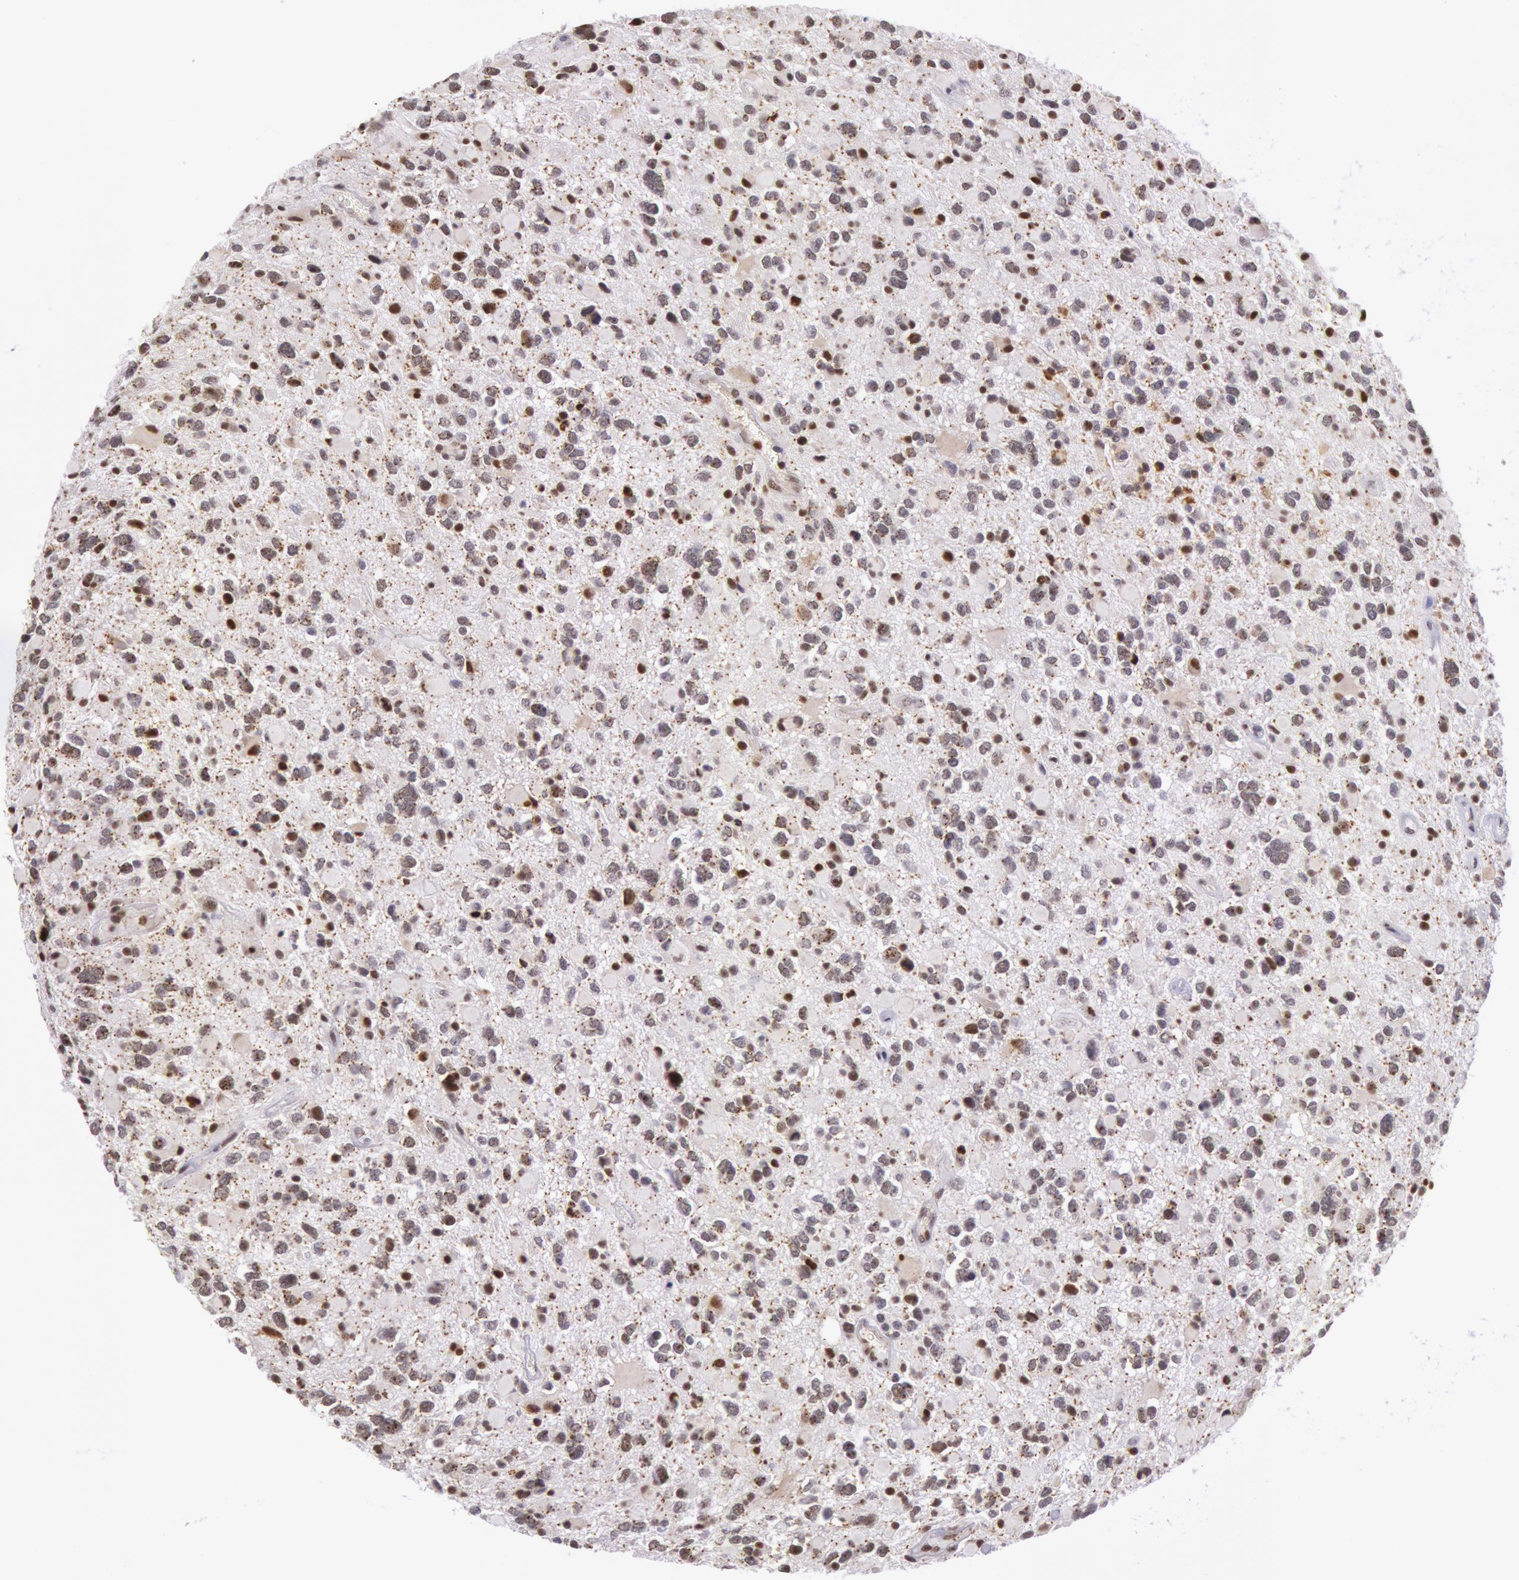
{"staining": {"intensity": "moderate", "quantity": "25%-75%", "location": "nuclear"}, "tissue": "glioma", "cell_type": "Tumor cells", "image_type": "cancer", "snomed": [{"axis": "morphology", "description": "Glioma, malignant, High grade"}, {"axis": "topography", "description": "Brain"}], "caption": "Tumor cells demonstrate moderate nuclear expression in about 25%-75% of cells in glioma. The staining is performed using DAB (3,3'-diaminobenzidine) brown chromogen to label protein expression. The nuclei are counter-stained blue using hematoxylin.", "gene": "ESS2", "patient": {"sex": "female", "age": 37}}